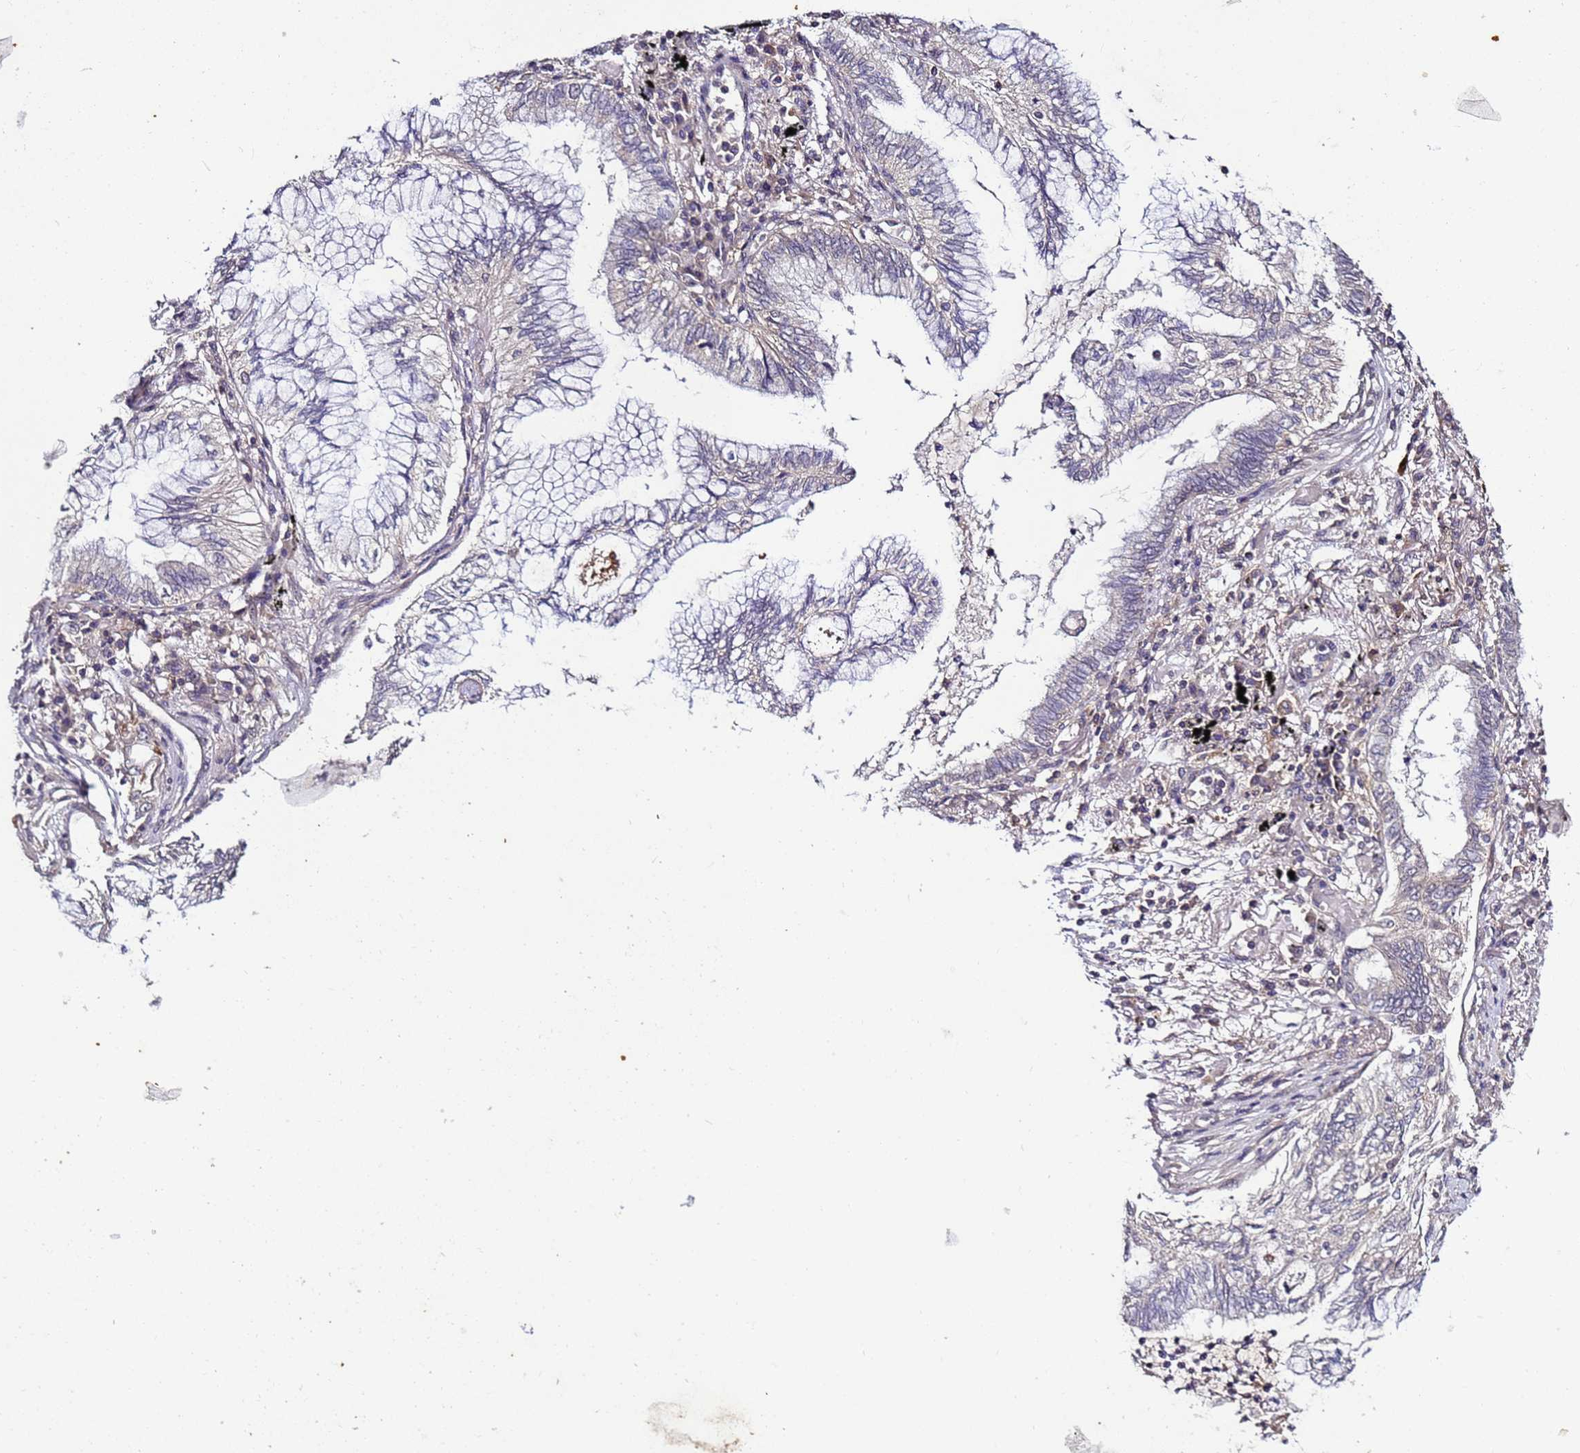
{"staining": {"intensity": "negative", "quantity": "none", "location": "none"}, "tissue": "lung cancer", "cell_type": "Tumor cells", "image_type": "cancer", "snomed": [{"axis": "morphology", "description": "Adenocarcinoma, NOS"}, {"axis": "topography", "description": "Lung"}], "caption": "Immunohistochemistry (IHC) image of neoplastic tissue: lung cancer stained with DAB (3,3'-diaminobenzidine) shows no significant protein expression in tumor cells. The staining was performed using DAB to visualize the protein expression in brown, while the nuclei were stained in blue with hematoxylin (Magnification: 20x).", "gene": "ANKRD17", "patient": {"sex": "female", "age": 70}}